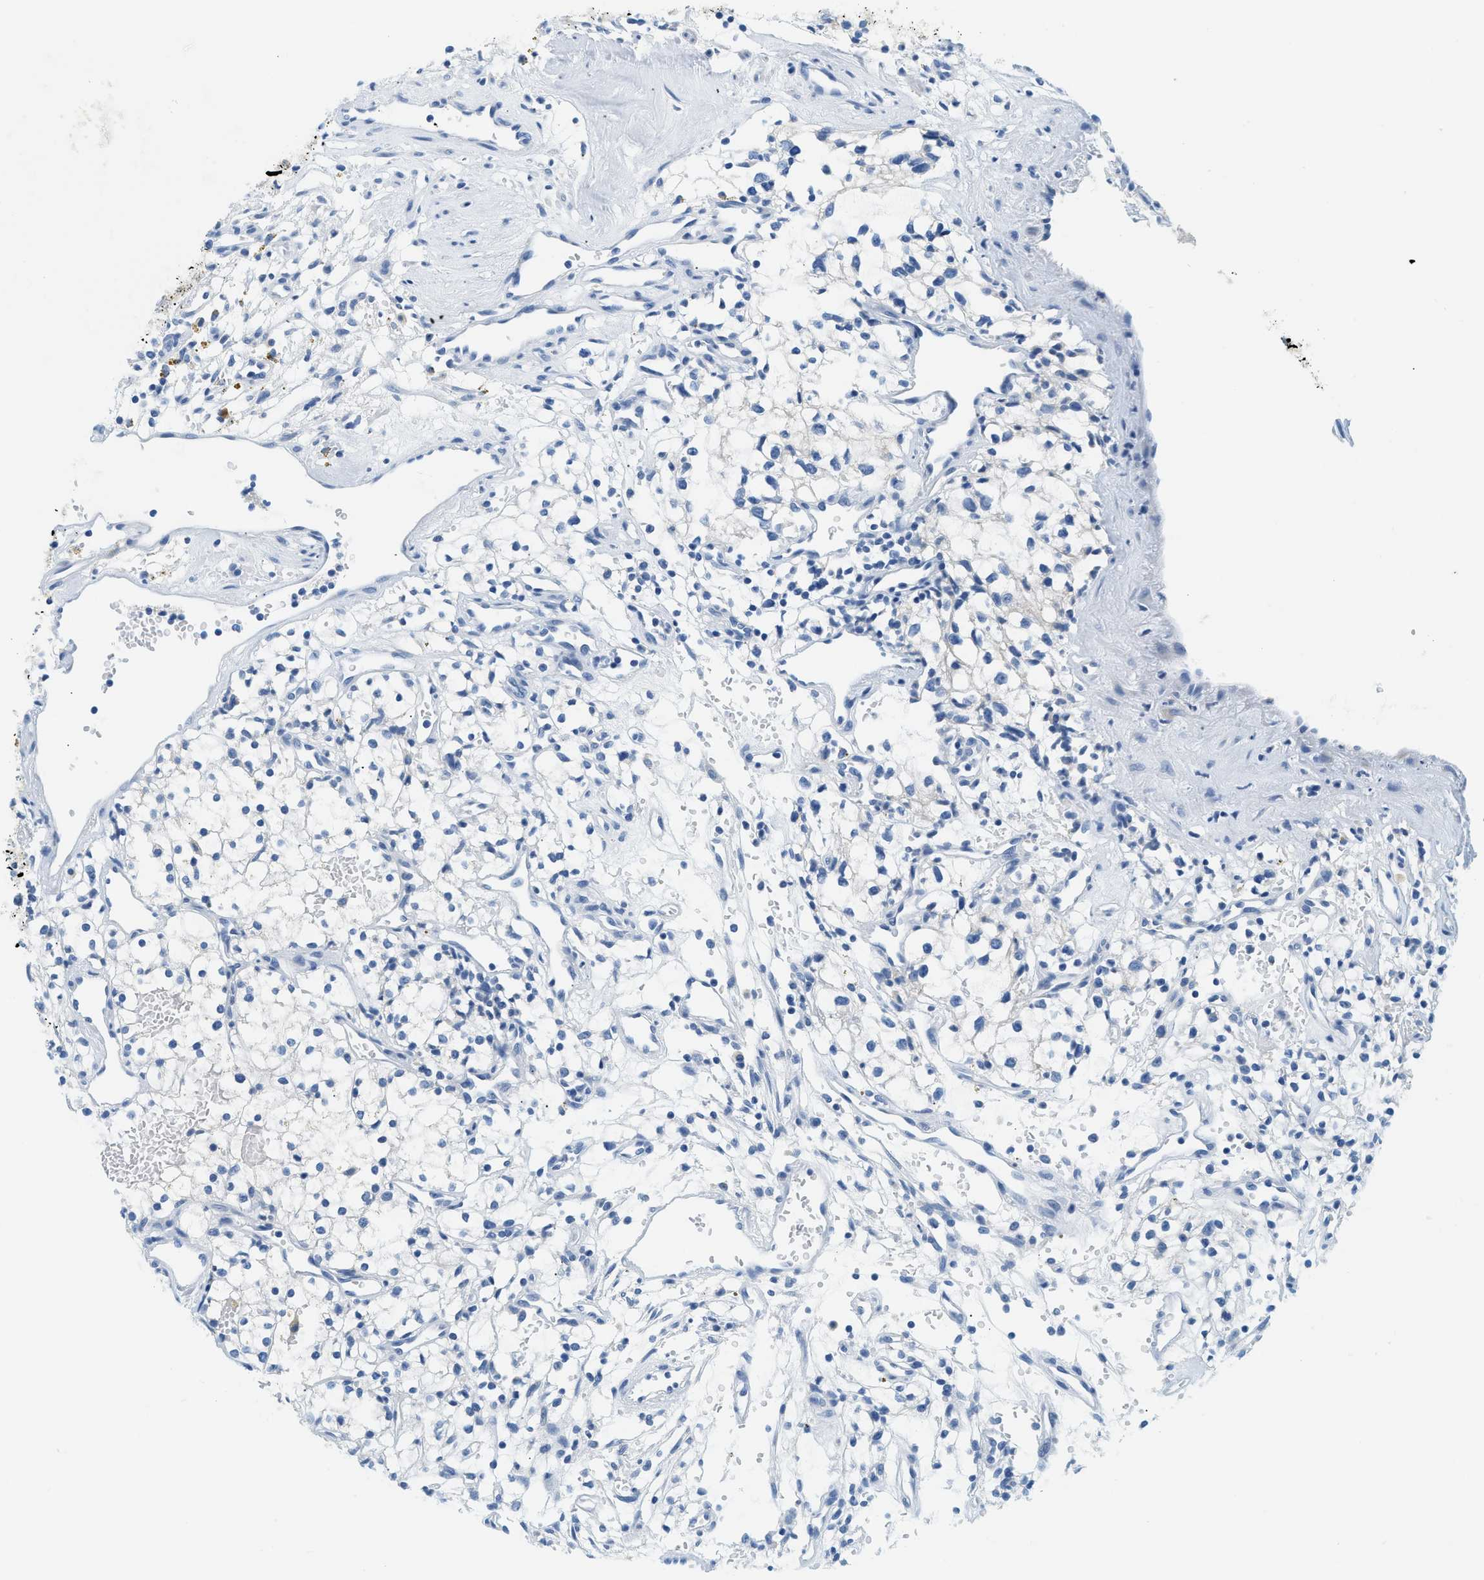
{"staining": {"intensity": "negative", "quantity": "none", "location": "none"}, "tissue": "renal cancer", "cell_type": "Tumor cells", "image_type": "cancer", "snomed": [{"axis": "morphology", "description": "Adenocarcinoma, NOS"}, {"axis": "topography", "description": "Kidney"}], "caption": "High magnification brightfield microscopy of renal cancer stained with DAB (brown) and counterstained with hematoxylin (blue): tumor cells show no significant staining.", "gene": "STXBP2", "patient": {"sex": "male", "age": 59}}